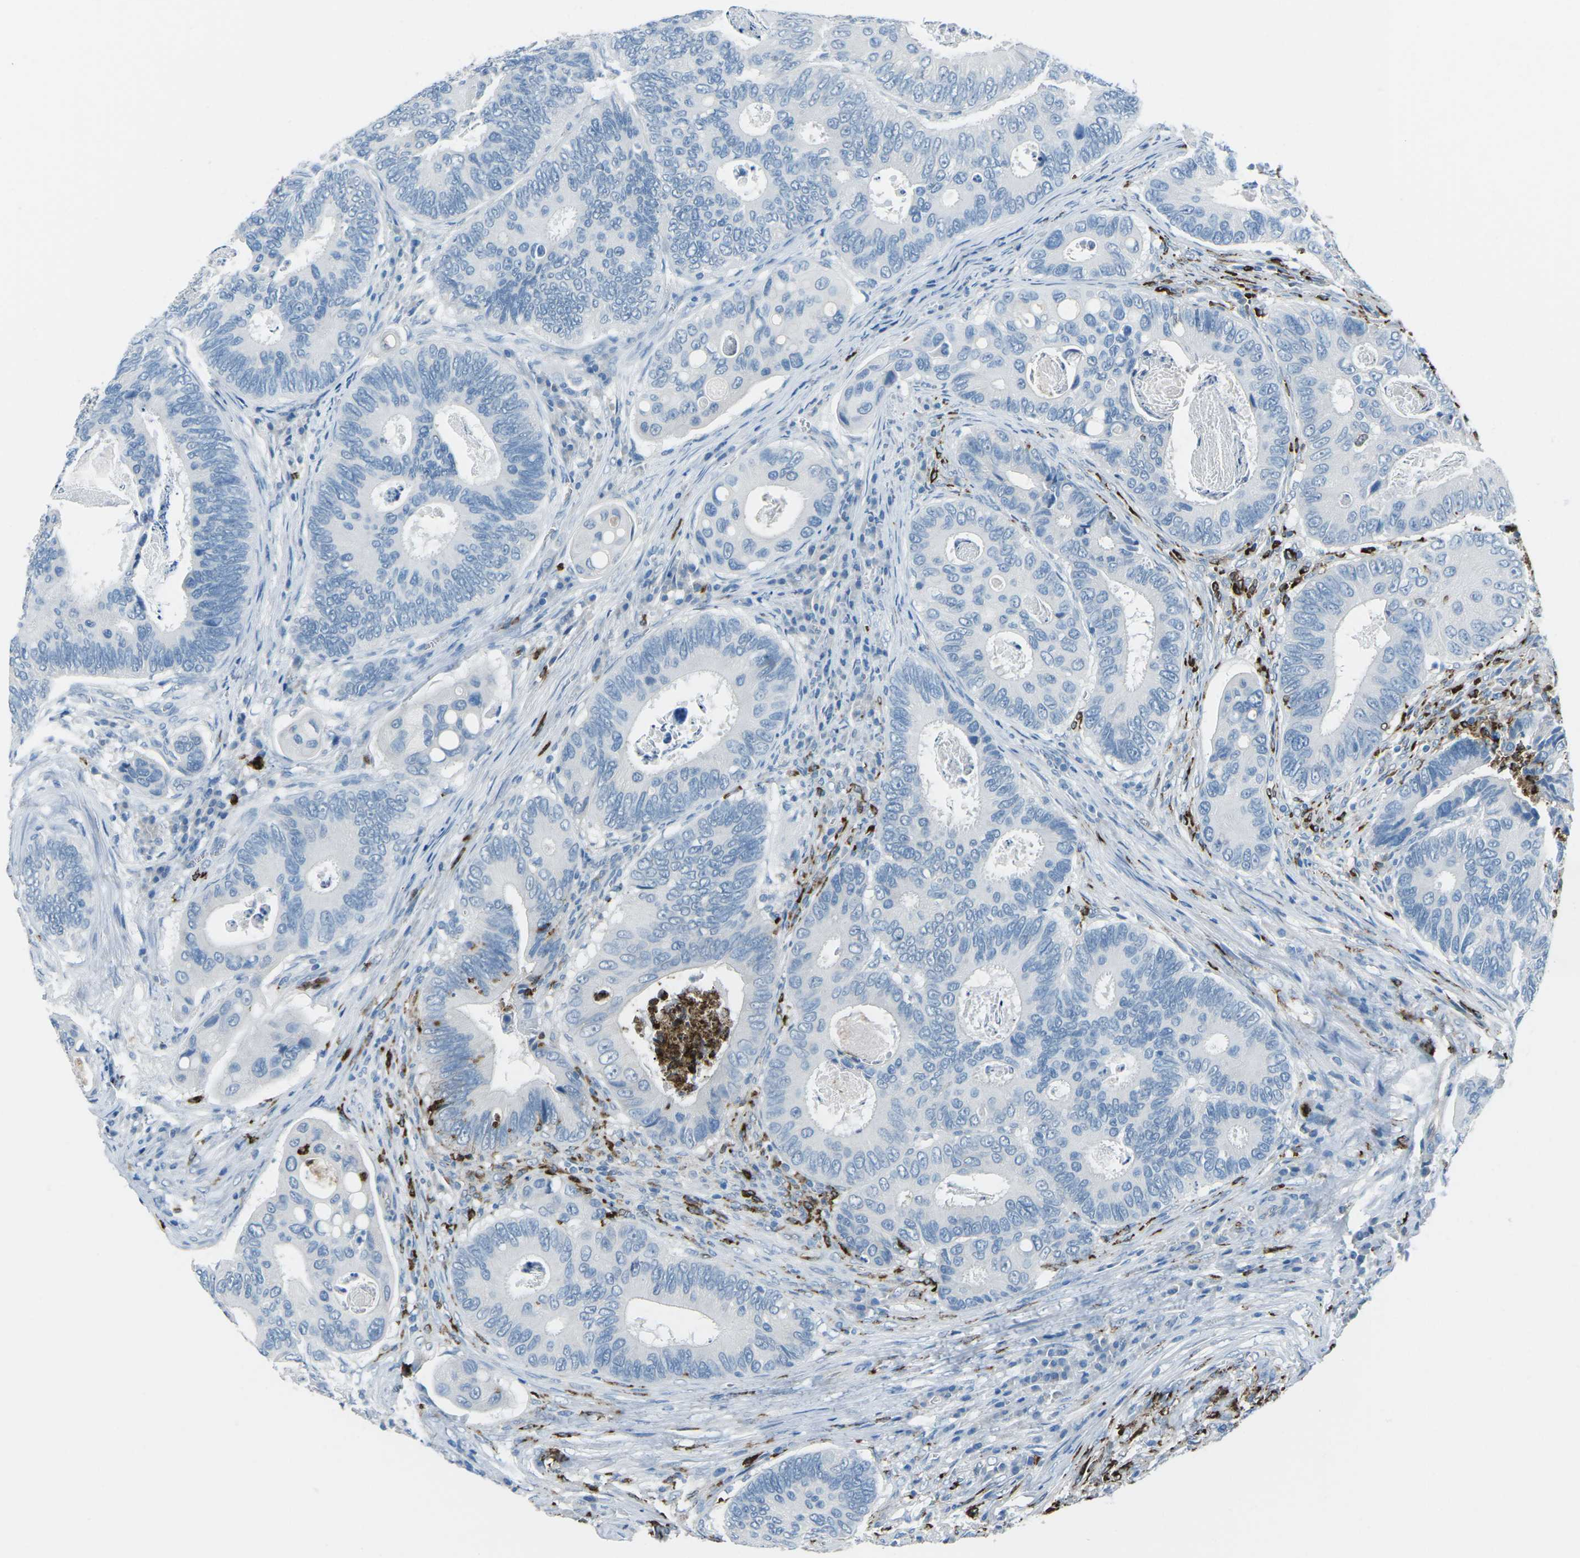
{"staining": {"intensity": "negative", "quantity": "none", "location": "none"}, "tissue": "colorectal cancer", "cell_type": "Tumor cells", "image_type": "cancer", "snomed": [{"axis": "morphology", "description": "Inflammation, NOS"}, {"axis": "morphology", "description": "Adenocarcinoma, NOS"}, {"axis": "topography", "description": "Colon"}], "caption": "Tumor cells show no significant protein positivity in colorectal adenocarcinoma.", "gene": "FCN1", "patient": {"sex": "male", "age": 72}}